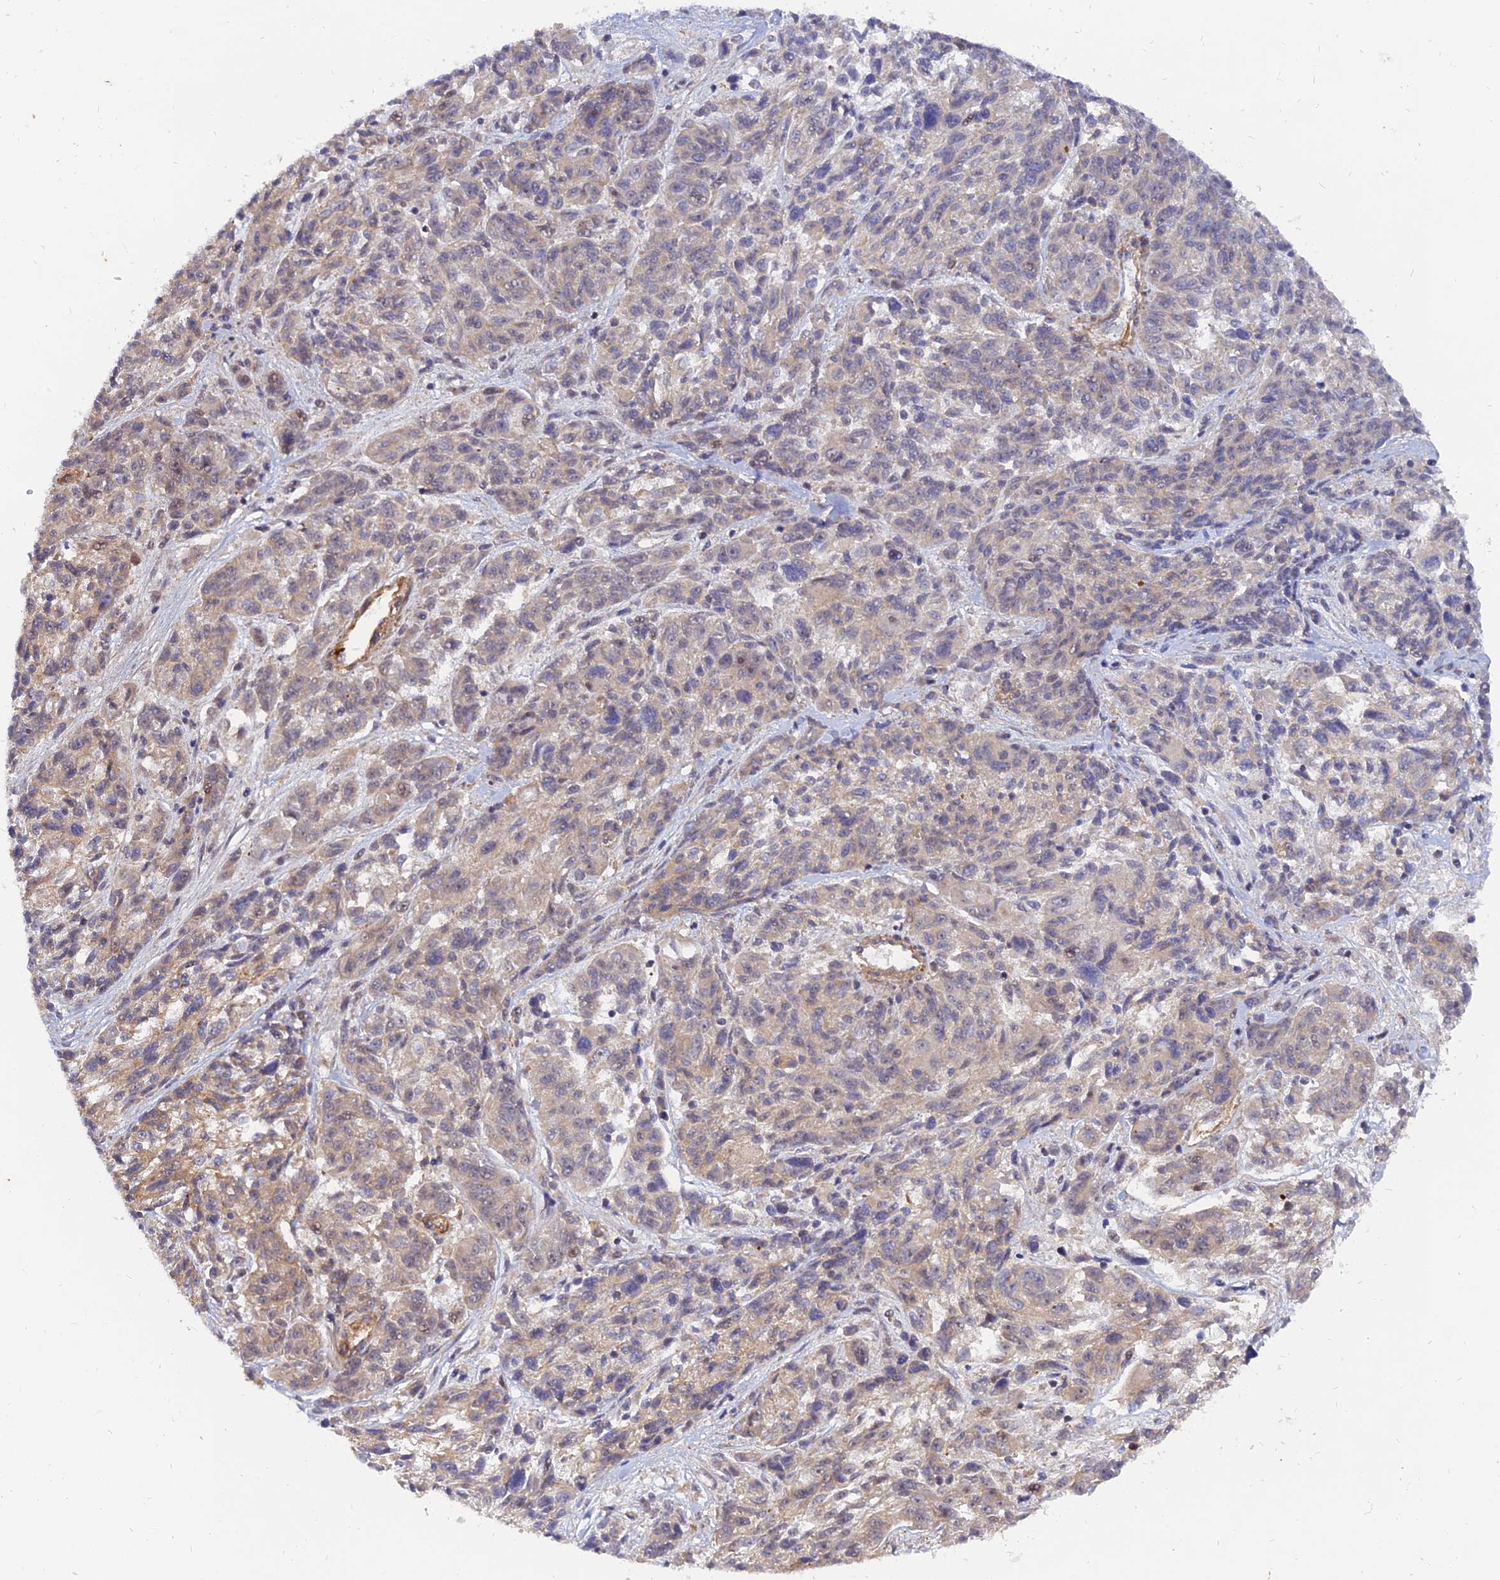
{"staining": {"intensity": "weak", "quantity": "<25%", "location": "cytoplasmic/membranous"}, "tissue": "melanoma", "cell_type": "Tumor cells", "image_type": "cancer", "snomed": [{"axis": "morphology", "description": "Malignant melanoma, NOS"}, {"axis": "topography", "description": "Skin"}], "caption": "Malignant melanoma stained for a protein using immunohistochemistry (IHC) displays no staining tumor cells.", "gene": "WDR41", "patient": {"sex": "male", "age": 53}}